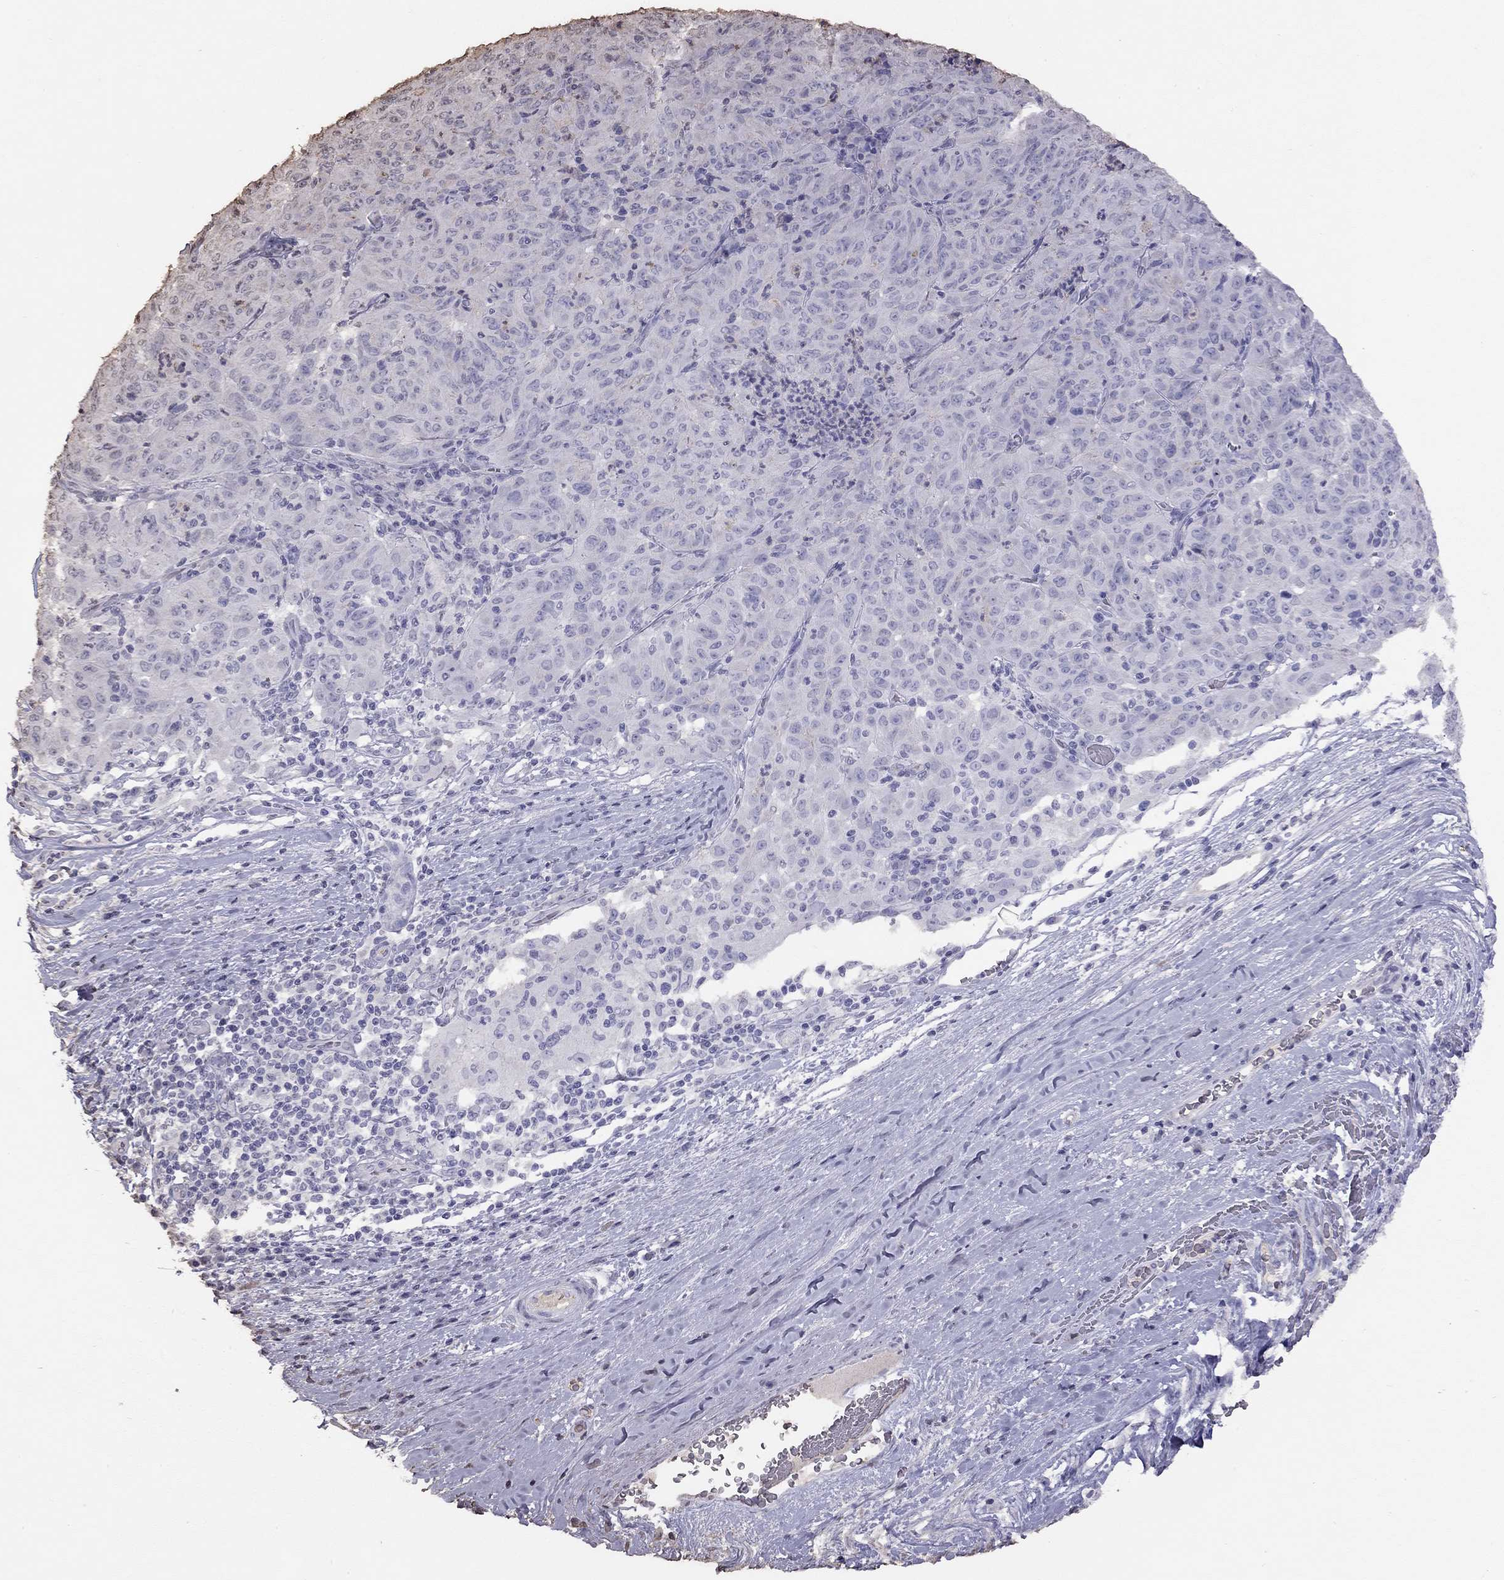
{"staining": {"intensity": "negative", "quantity": "none", "location": "none"}, "tissue": "pancreatic cancer", "cell_type": "Tumor cells", "image_type": "cancer", "snomed": [{"axis": "morphology", "description": "Adenocarcinoma, NOS"}, {"axis": "topography", "description": "Pancreas"}], "caption": "A high-resolution photomicrograph shows immunohistochemistry (IHC) staining of pancreatic adenocarcinoma, which exhibits no significant positivity in tumor cells.", "gene": "SUN3", "patient": {"sex": "male", "age": 63}}